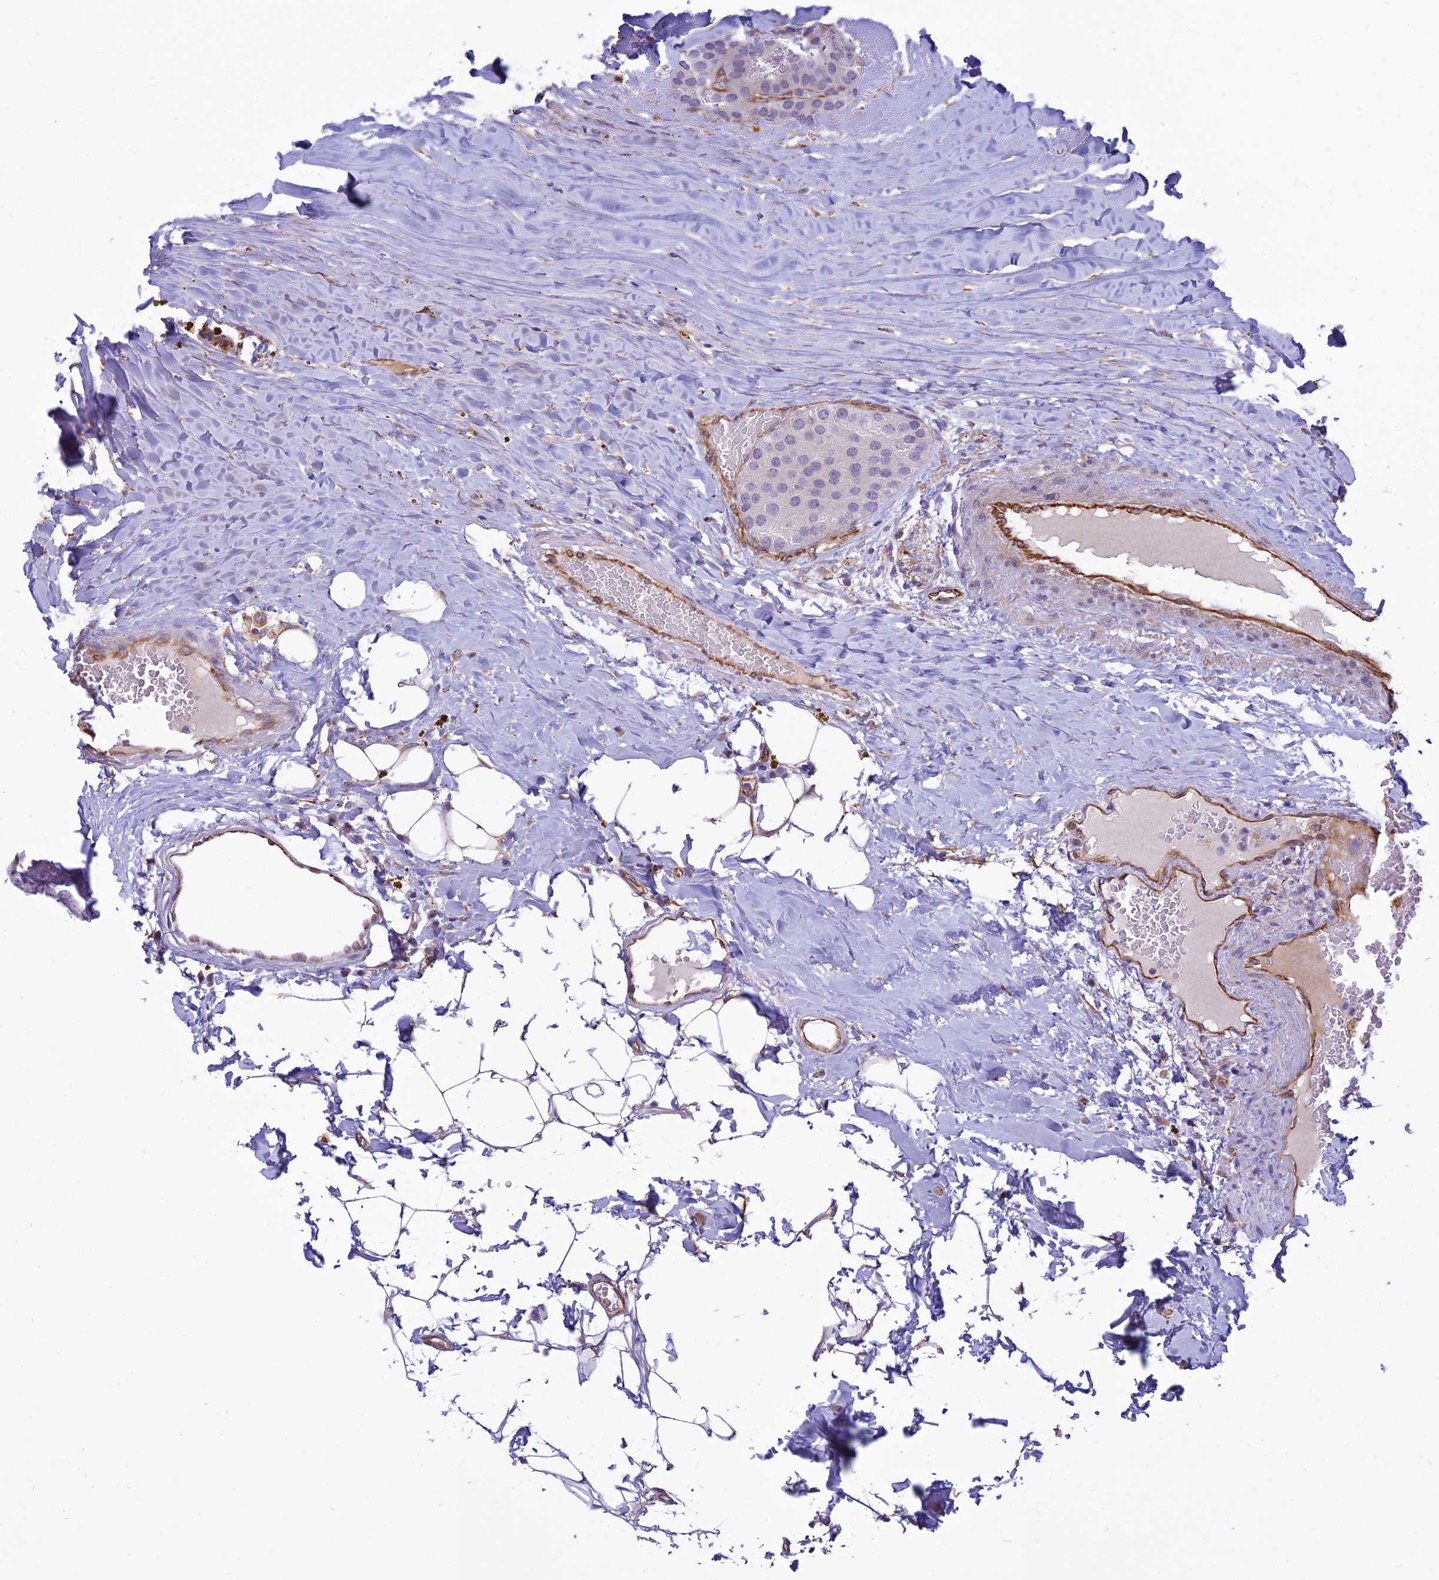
{"staining": {"intensity": "weak", "quantity": "25%-75%", "location": "nuclear"}, "tissue": "parathyroid gland", "cell_type": "Glandular cells", "image_type": "normal", "snomed": [{"axis": "morphology", "description": "Normal tissue, NOS"}, {"axis": "morphology", "description": "Adenoma, NOS"}, {"axis": "topography", "description": "Parathyroid gland"}], "caption": "Protein staining displays weak nuclear expression in about 25%-75% of glandular cells in unremarkable parathyroid gland. Using DAB (3,3'-diaminobenzidine) (brown) and hematoxylin (blue) stains, captured at high magnification using brightfield microscopy.", "gene": "SAPCD2", "patient": {"sex": "female", "age": 86}}